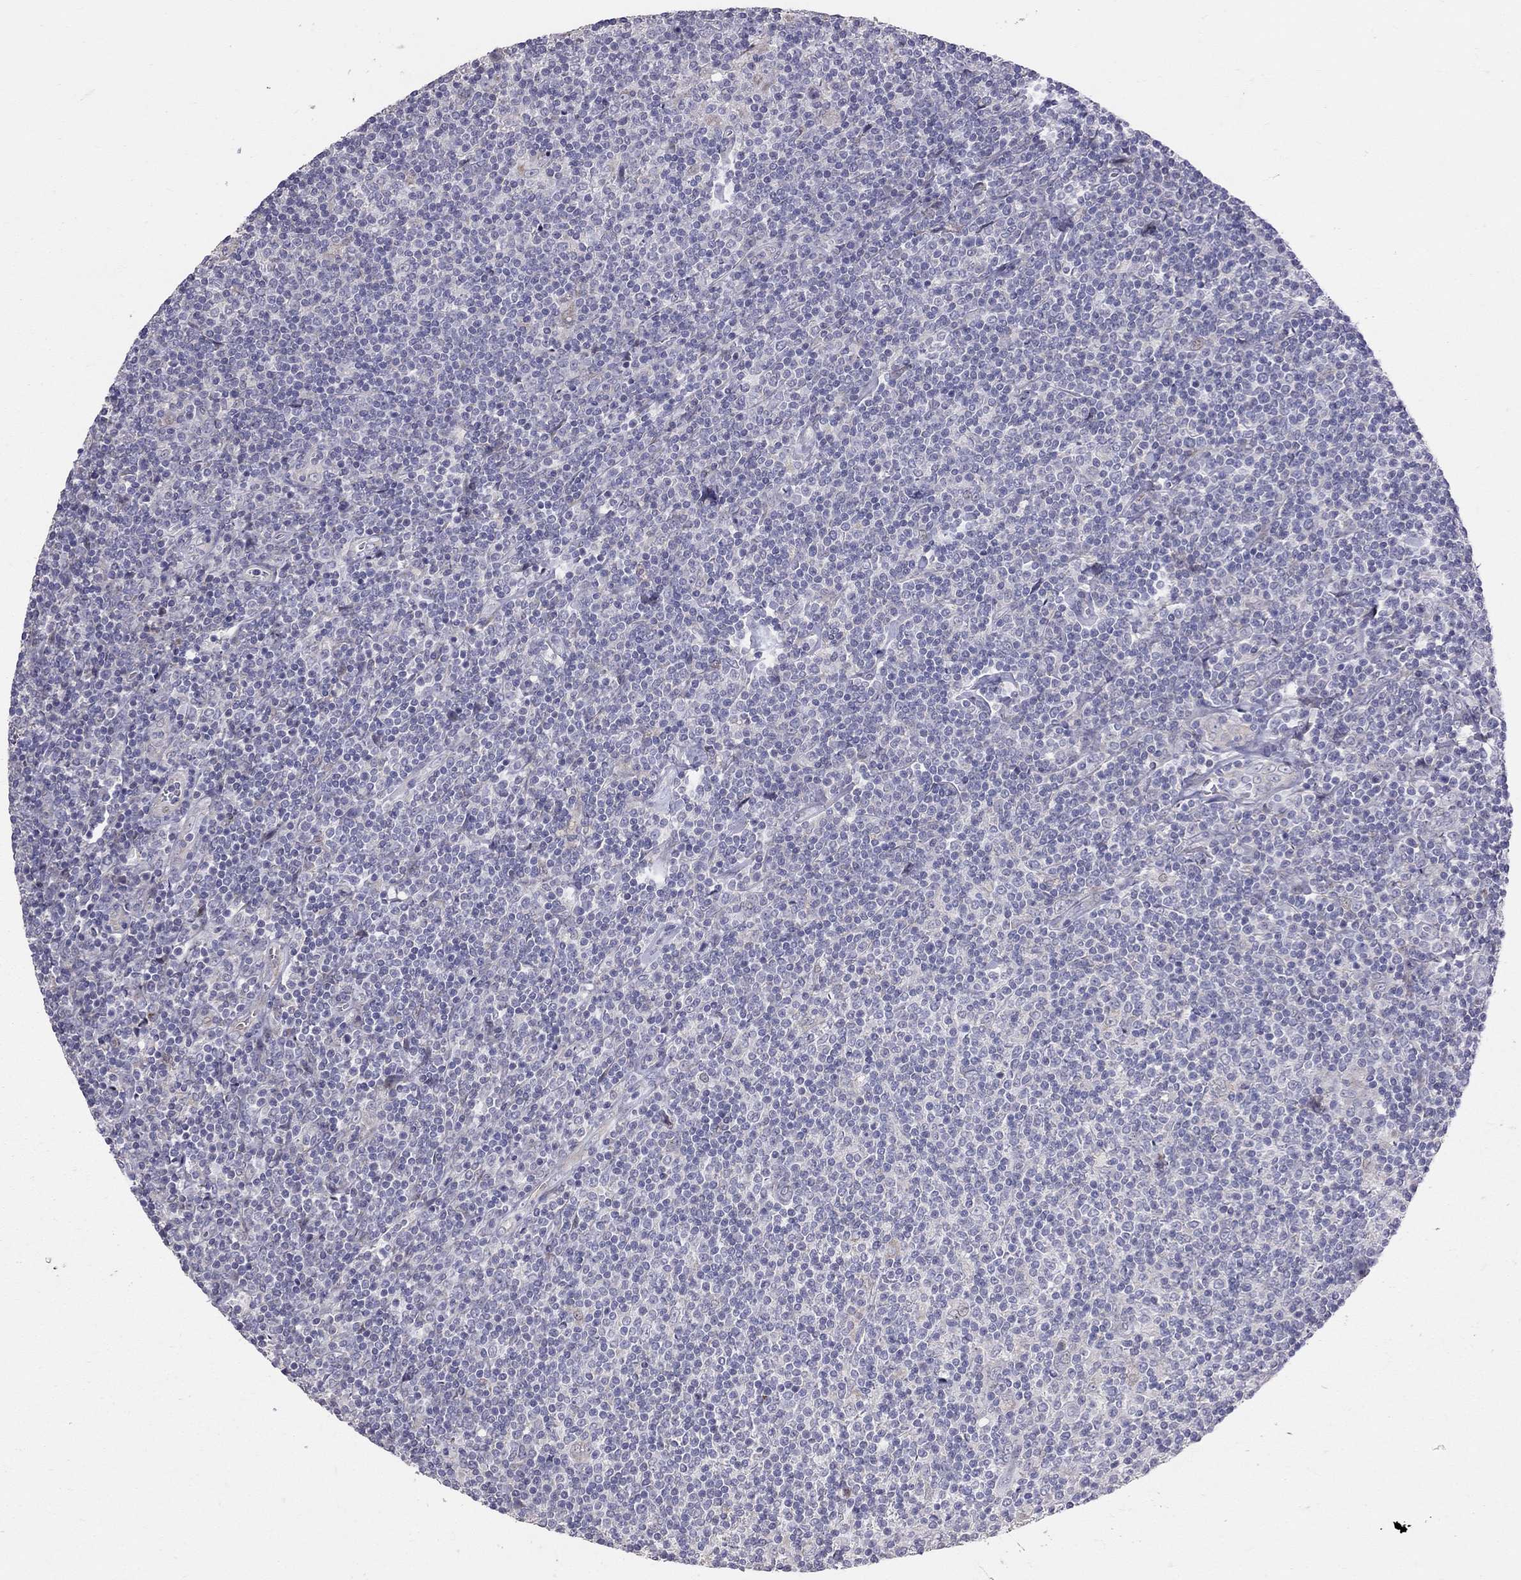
{"staining": {"intensity": "negative", "quantity": "none", "location": "none"}, "tissue": "lymphoma", "cell_type": "Tumor cells", "image_type": "cancer", "snomed": [{"axis": "morphology", "description": "Hodgkin's disease, NOS"}, {"axis": "topography", "description": "Lymph node"}], "caption": "Hodgkin's disease stained for a protein using IHC exhibits no positivity tumor cells.", "gene": "SYTL2", "patient": {"sex": "male", "age": 40}}